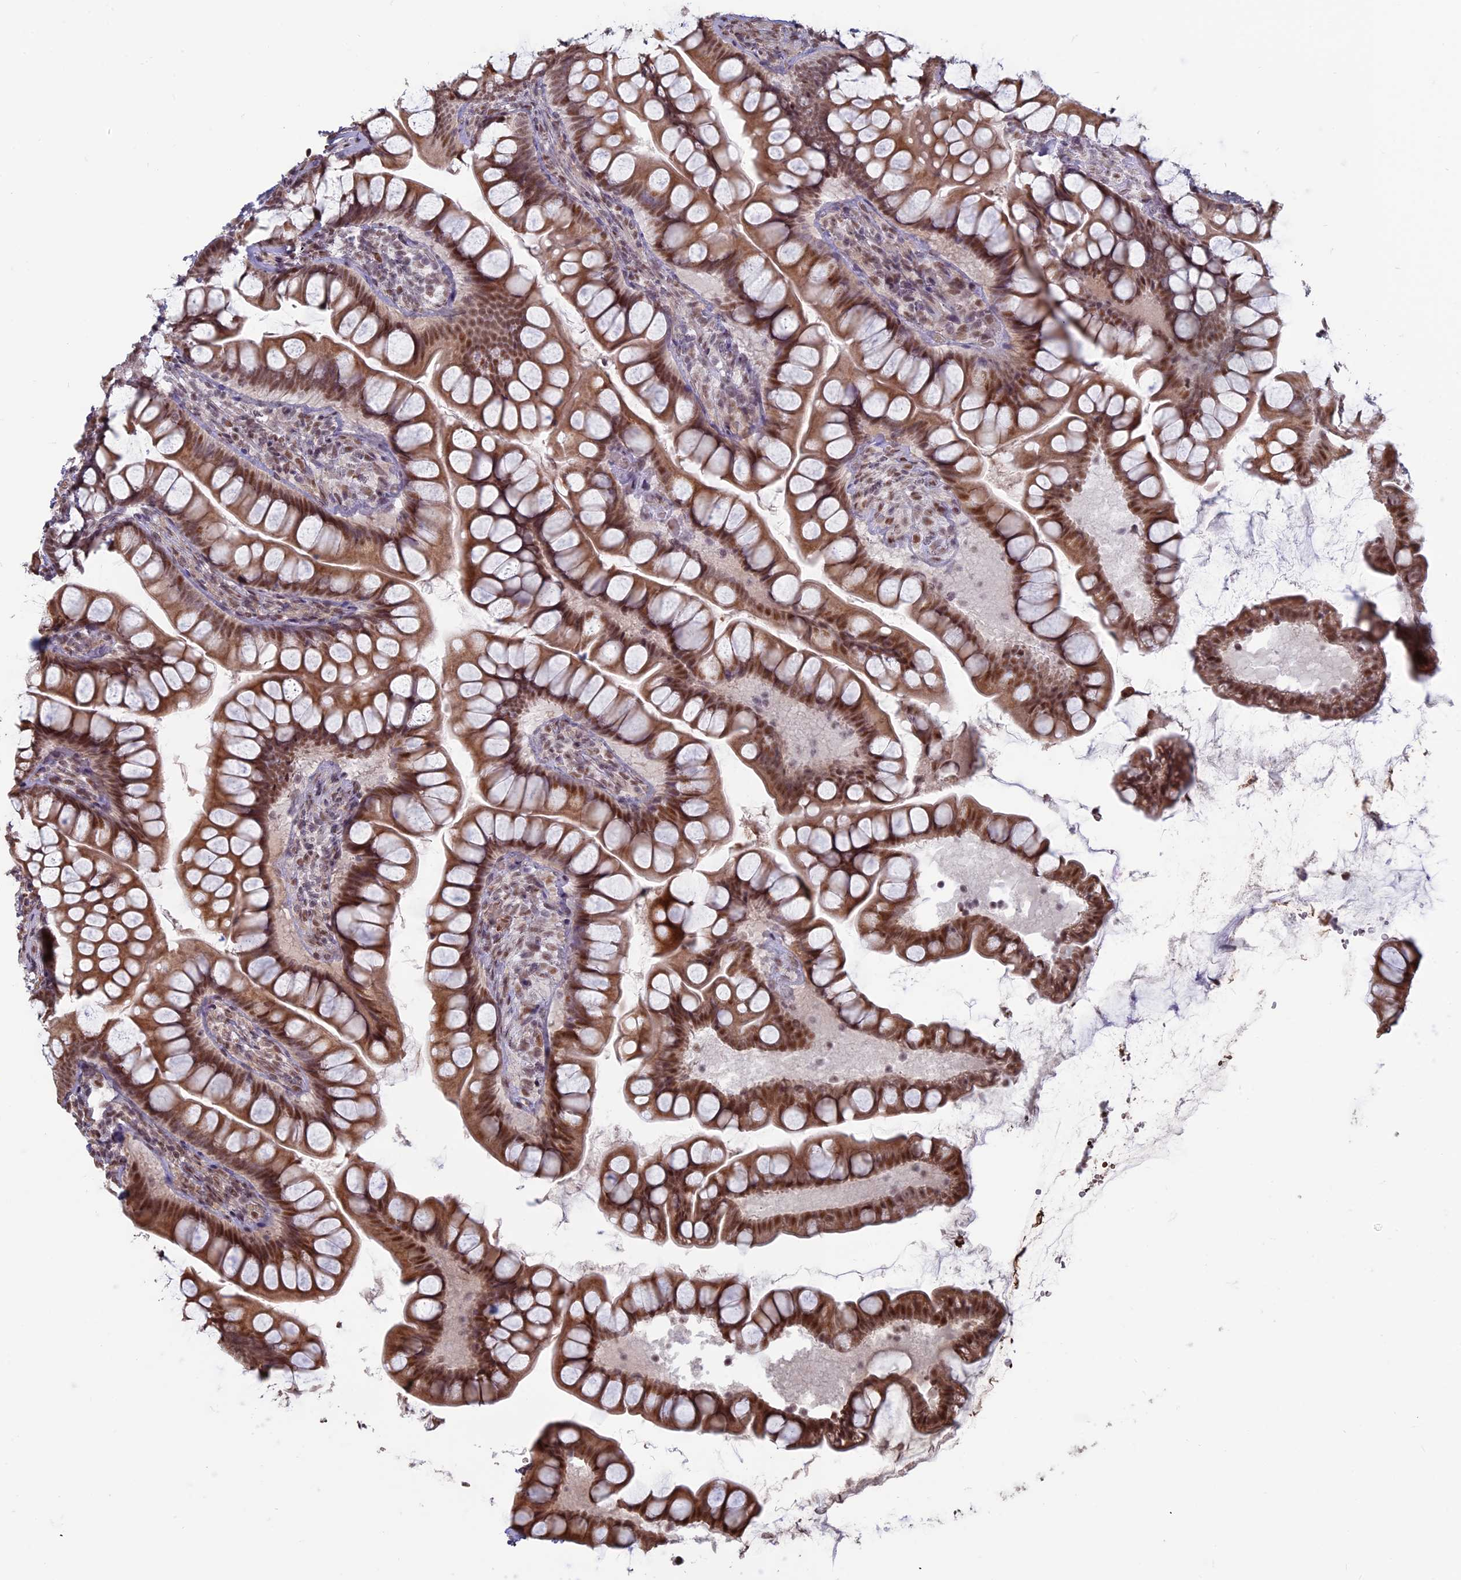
{"staining": {"intensity": "moderate", "quantity": ">75%", "location": "cytoplasmic/membranous,nuclear"}, "tissue": "small intestine", "cell_type": "Glandular cells", "image_type": "normal", "snomed": [{"axis": "morphology", "description": "Normal tissue, NOS"}, {"axis": "topography", "description": "Small intestine"}], "caption": "A brown stain shows moderate cytoplasmic/membranous,nuclear expression of a protein in glandular cells of benign human small intestine. Nuclei are stained in blue.", "gene": "MFAP1", "patient": {"sex": "male", "age": 70}}